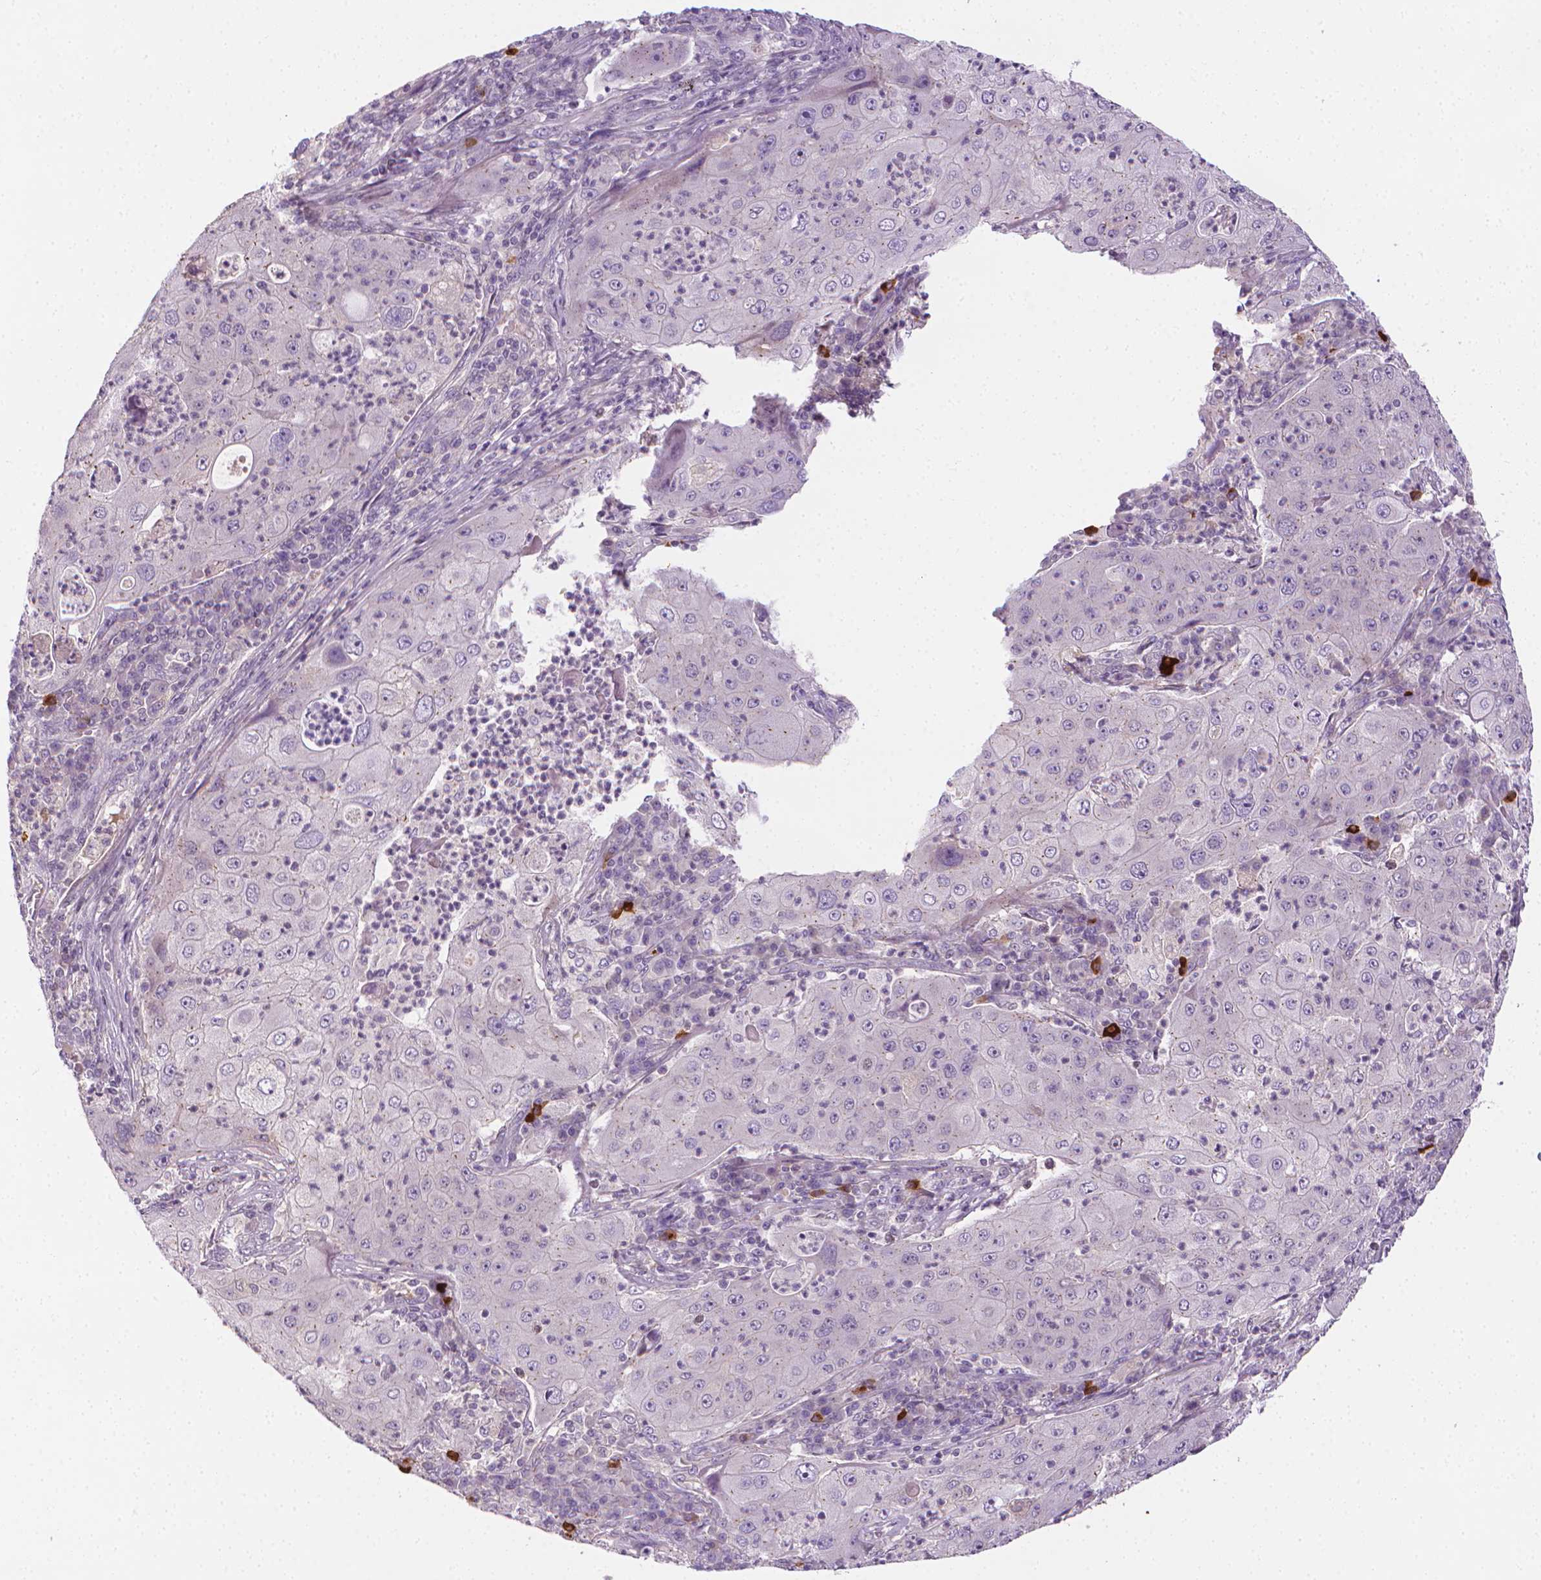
{"staining": {"intensity": "negative", "quantity": "none", "location": "none"}, "tissue": "lung cancer", "cell_type": "Tumor cells", "image_type": "cancer", "snomed": [{"axis": "morphology", "description": "Squamous cell carcinoma, NOS"}, {"axis": "topography", "description": "Lung"}], "caption": "Tumor cells show no significant protein staining in squamous cell carcinoma (lung). (Stains: DAB IHC with hematoxylin counter stain, Microscopy: brightfield microscopy at high magnification).", "gene": "NCAN", "patient": {"sex": "female", "age": 59}}